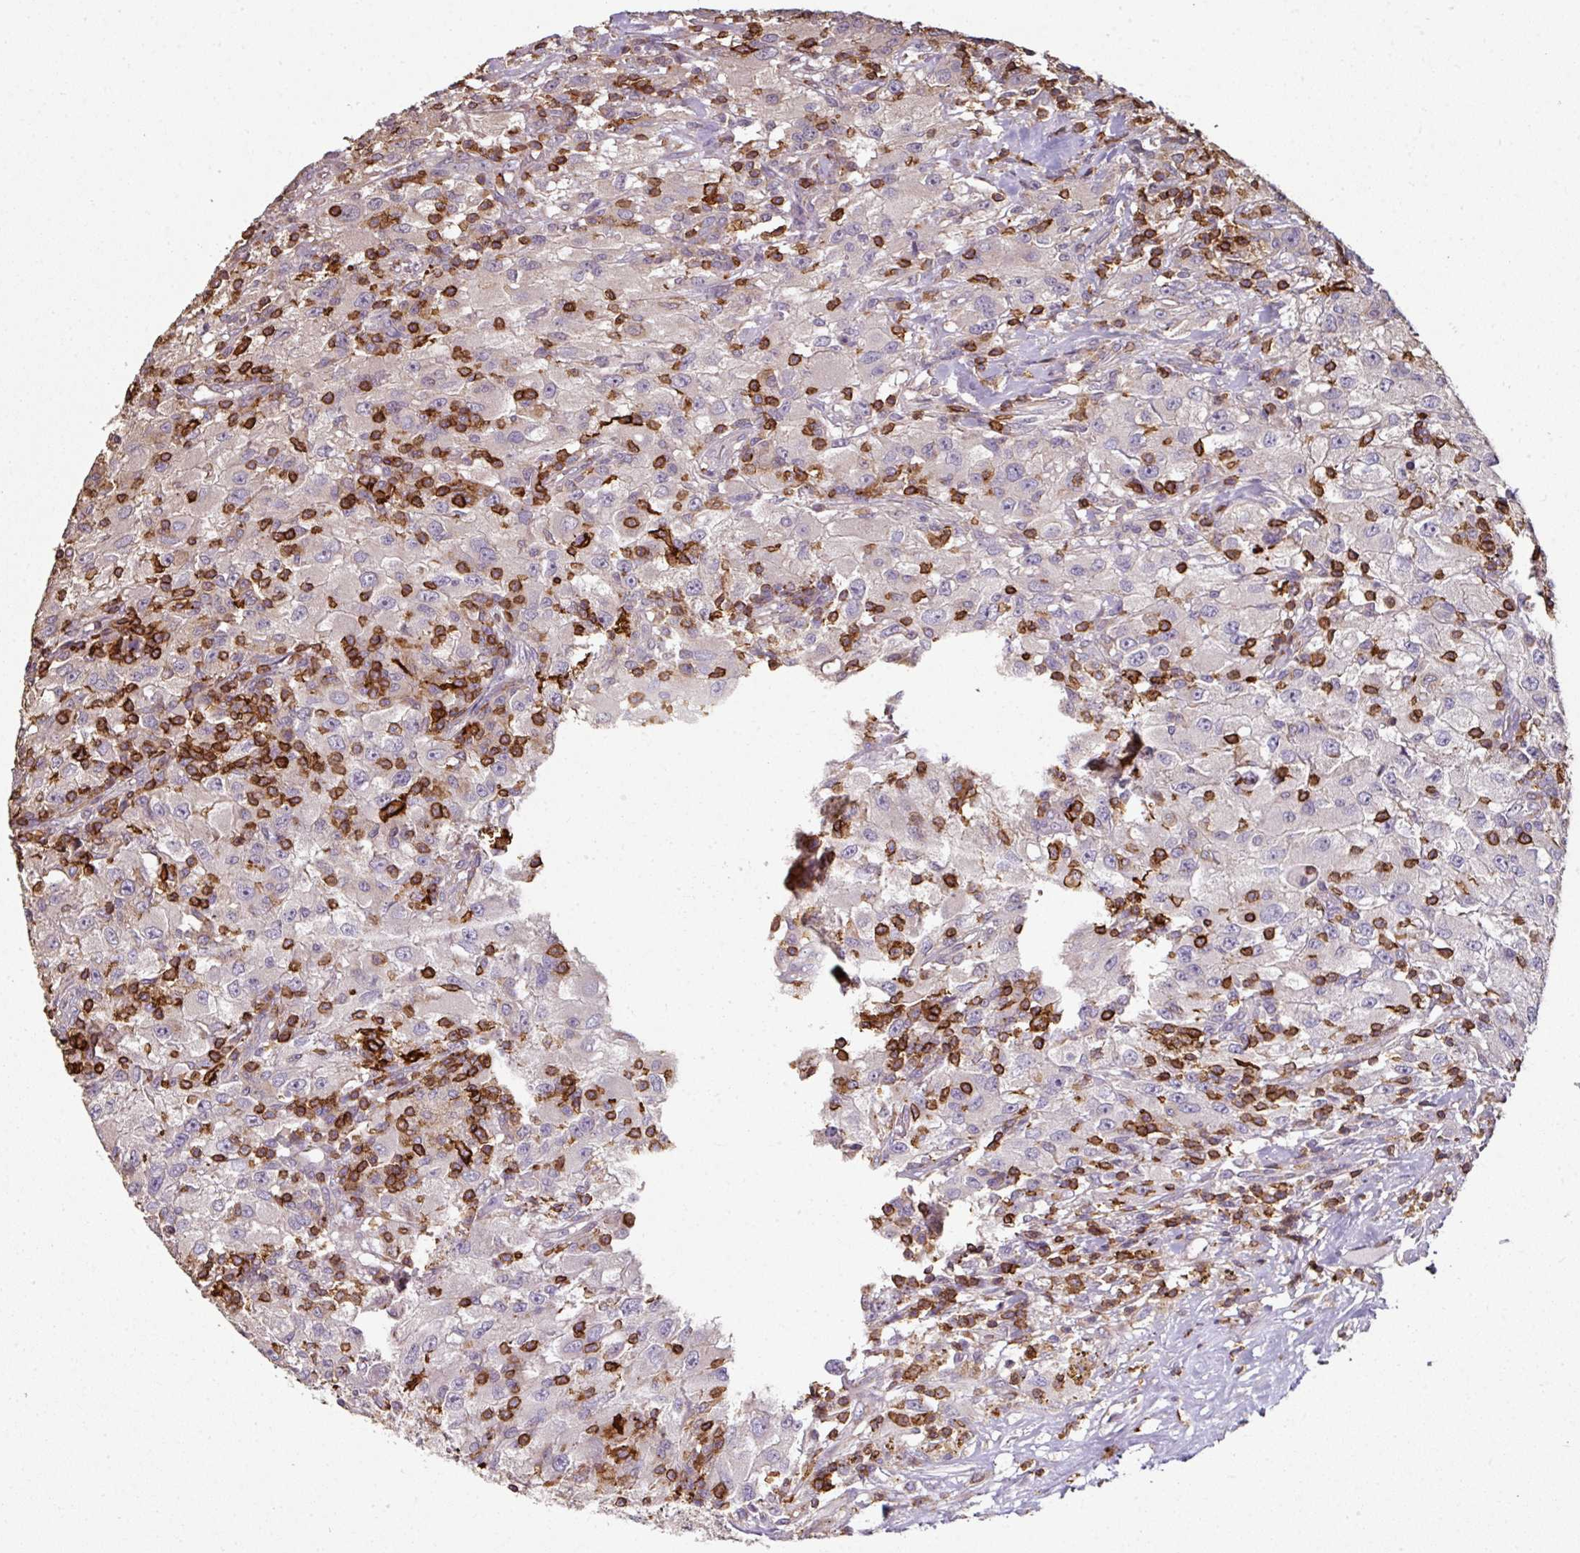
{"staining": {"intensity": "negative", "quantity": "none", "location": "none"}, "tissue": "renal cancer", "cell_type": "Tumor cells", "image_type": "cancer", "snomed": [{"axis": "morphology", "description": "Adenocarcinoma, NOS"}, {"axis": "topography", "description": "Kidney"}], "caption": "Tumor cells show no significant staining in adenocarcinoma (renal).", "gene": "OLFML2B", "patient": {"sex": "female", "age": 67}}